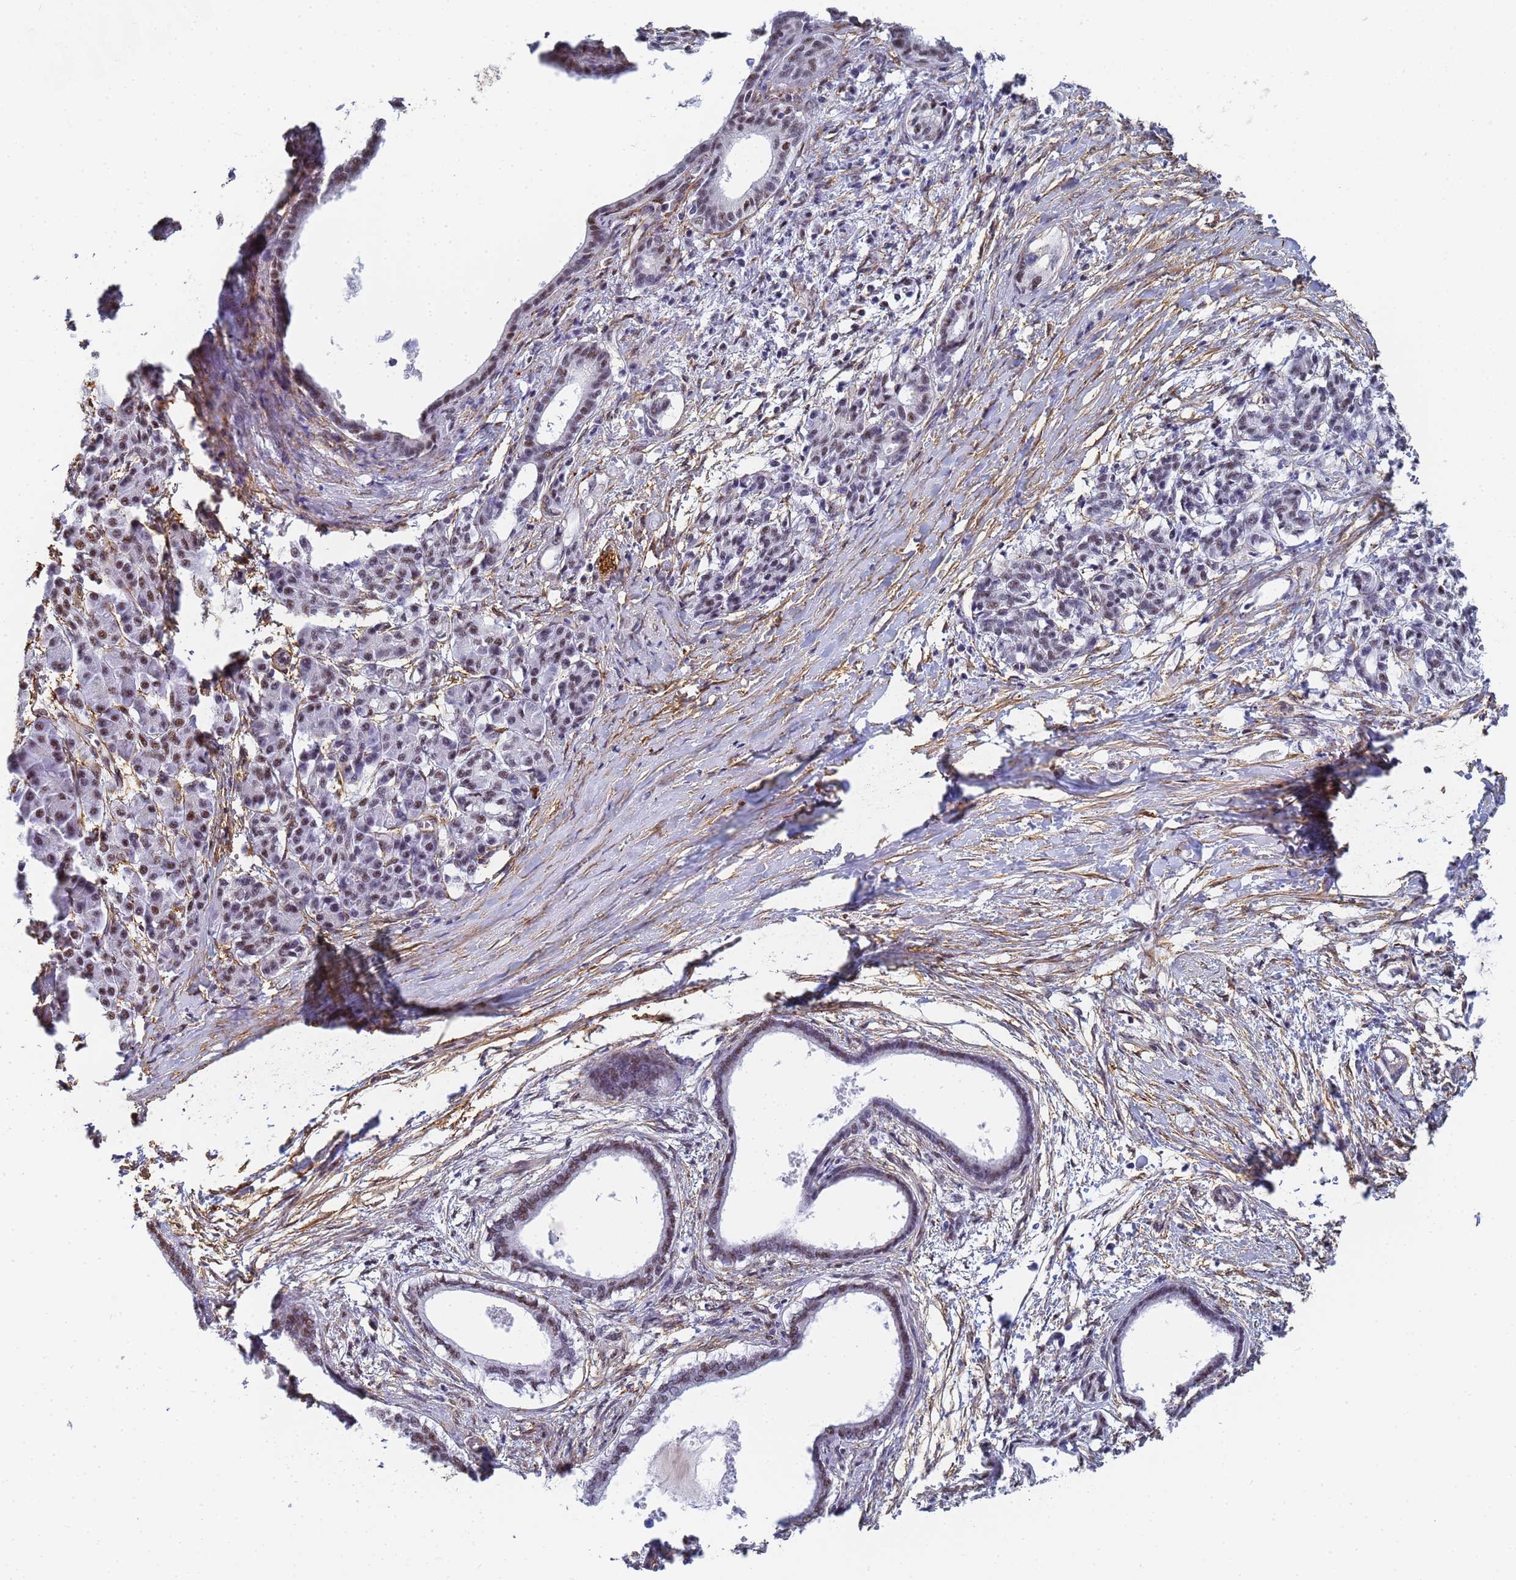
{"staining": {"intensity": "moderate", "quantity": "25%-75%", "location": "nuclear"}, "tissue": "pancreatic cancer", "cell_type": "Tumor cells", "image_type": "cancer", "snomed": [{"axis": "morphology", "description": "Adenocarcinoma, NOS"}, {"axis": "topography", "description": "Pancreas"}], "caption": "The histopathology image displays staining of pancreatic cancer, revealing moderate nuclear protein staining (brown color) within tumor cells.", "gene": "PRRT4", "patient": {"sex": "female", "age": 55}}